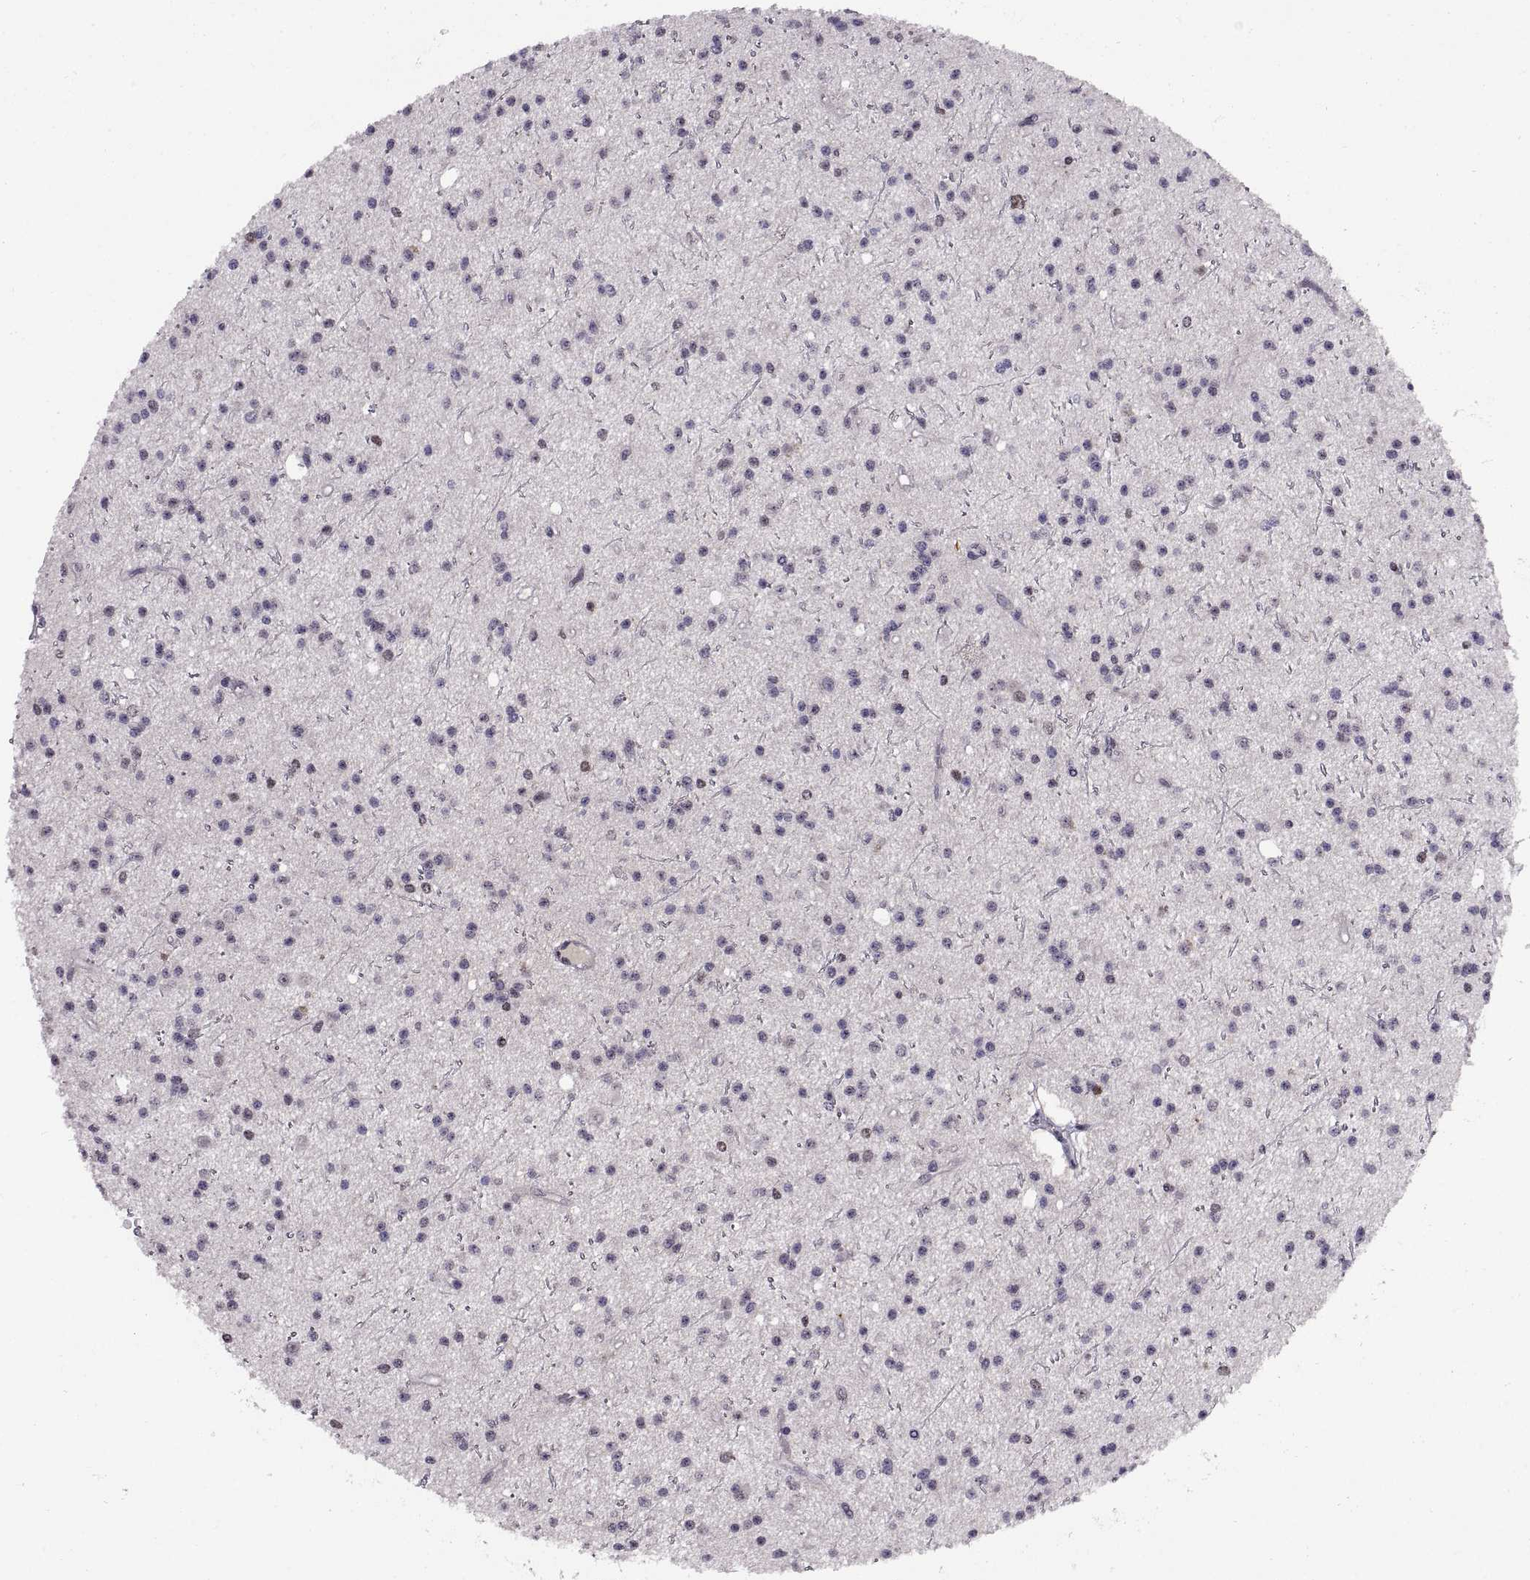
{"staining": {"intensity": "negative", "quantity": "none", "location": "none"}, "tissue": "glioma", "cell_type": "Tumor cells", "image_type": "cancer", "snomed": [{"axis": "morphology", "description": "Glioma, malignant, Low grade"}, {"axis": "topography", "description": "Brain"}], "caption": "Protein analysis of glioma exhibits no significant positivity in tumor cells.", "gene": "CHFR", "patient": {"sex": "male", "age": 27}}